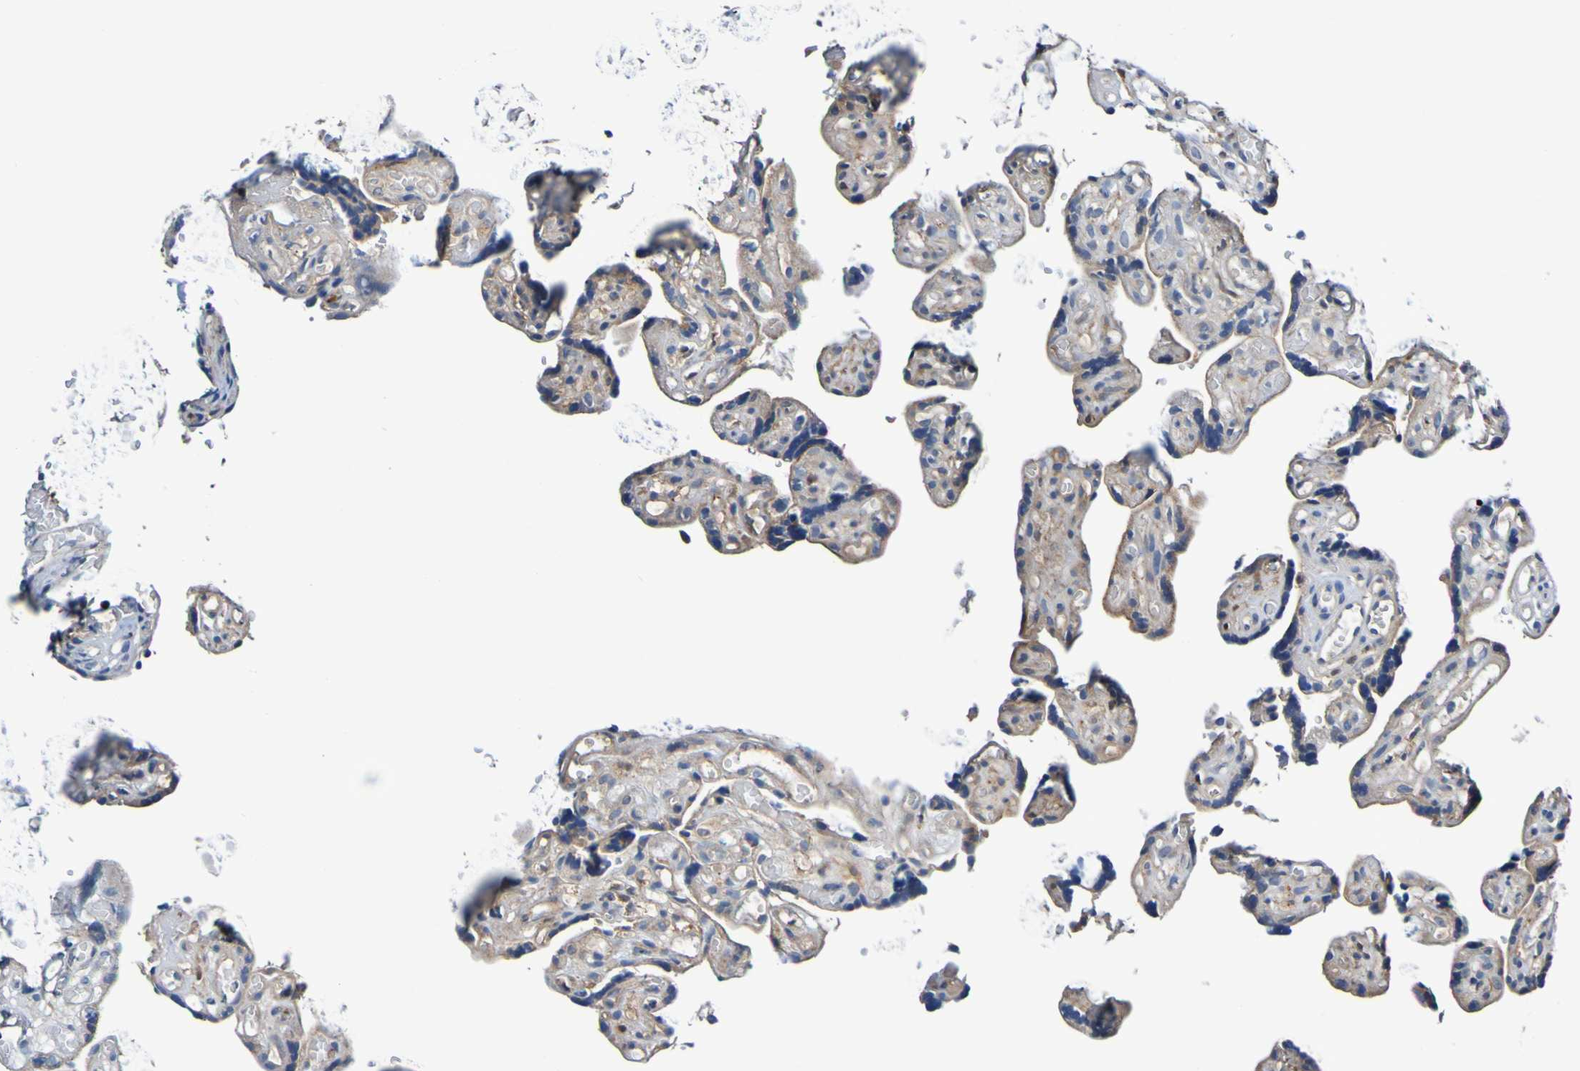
{"staining": {"intensity": "weak", "quantity": ">75%", "location": "cytoplasmic/membranous"}, "tissue": "placenta", "cell_type": "Decidual cells", "image_type": "normal", "snomed": [{"axis": "morphology", "description": "Normal tissue, NOS"}, {"axis": "topography", "description": "Placenta"}], "caption": "IHC micrograph of unremarkable human placenta stained for a protein (brown), which displays low levels of weak cytoplasmic/membranous staining in approximately >75% of decidual cells.", "gene": "METAP2", "patient": {"sex": "female", "age": 30}}